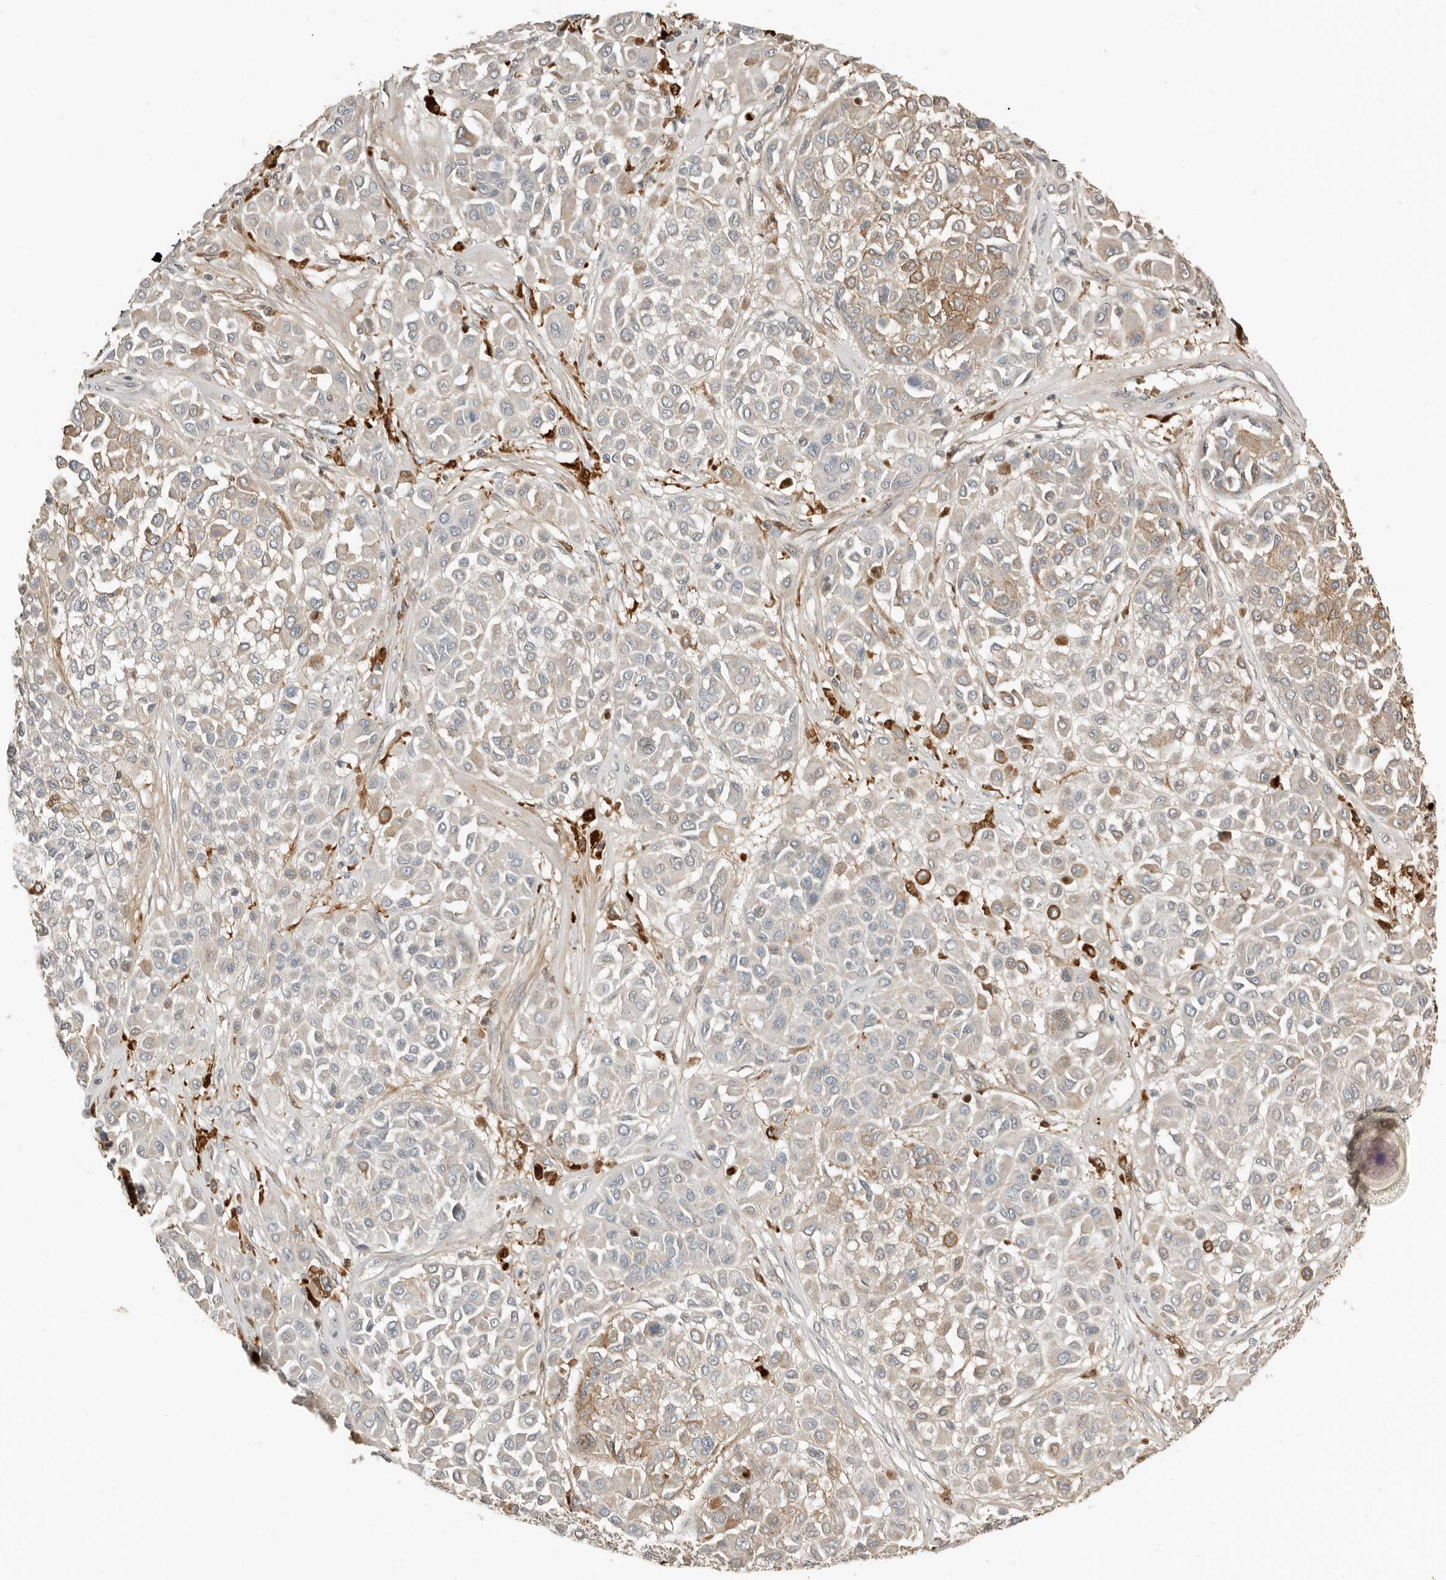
{"staining": {"intensity": "weak", "quantity": "<25%", "location": "cytoplasmic/membranous"}, "tissue": "melanoma", "cell_type": "Tumor cells", "image_type": "cancer", "snomed": [{"axis": "morphology", "description": "Malignant melanoma, Metastatic site"}, {"axis": "topography", "description": "Soft tissue"}], "caption": "The histopathology image displays no significant positivity in tumor cells of malignant melanoma (metastatic site).", "gene": "KLHL38", "patient": {"sex": "male", "age": 41}}